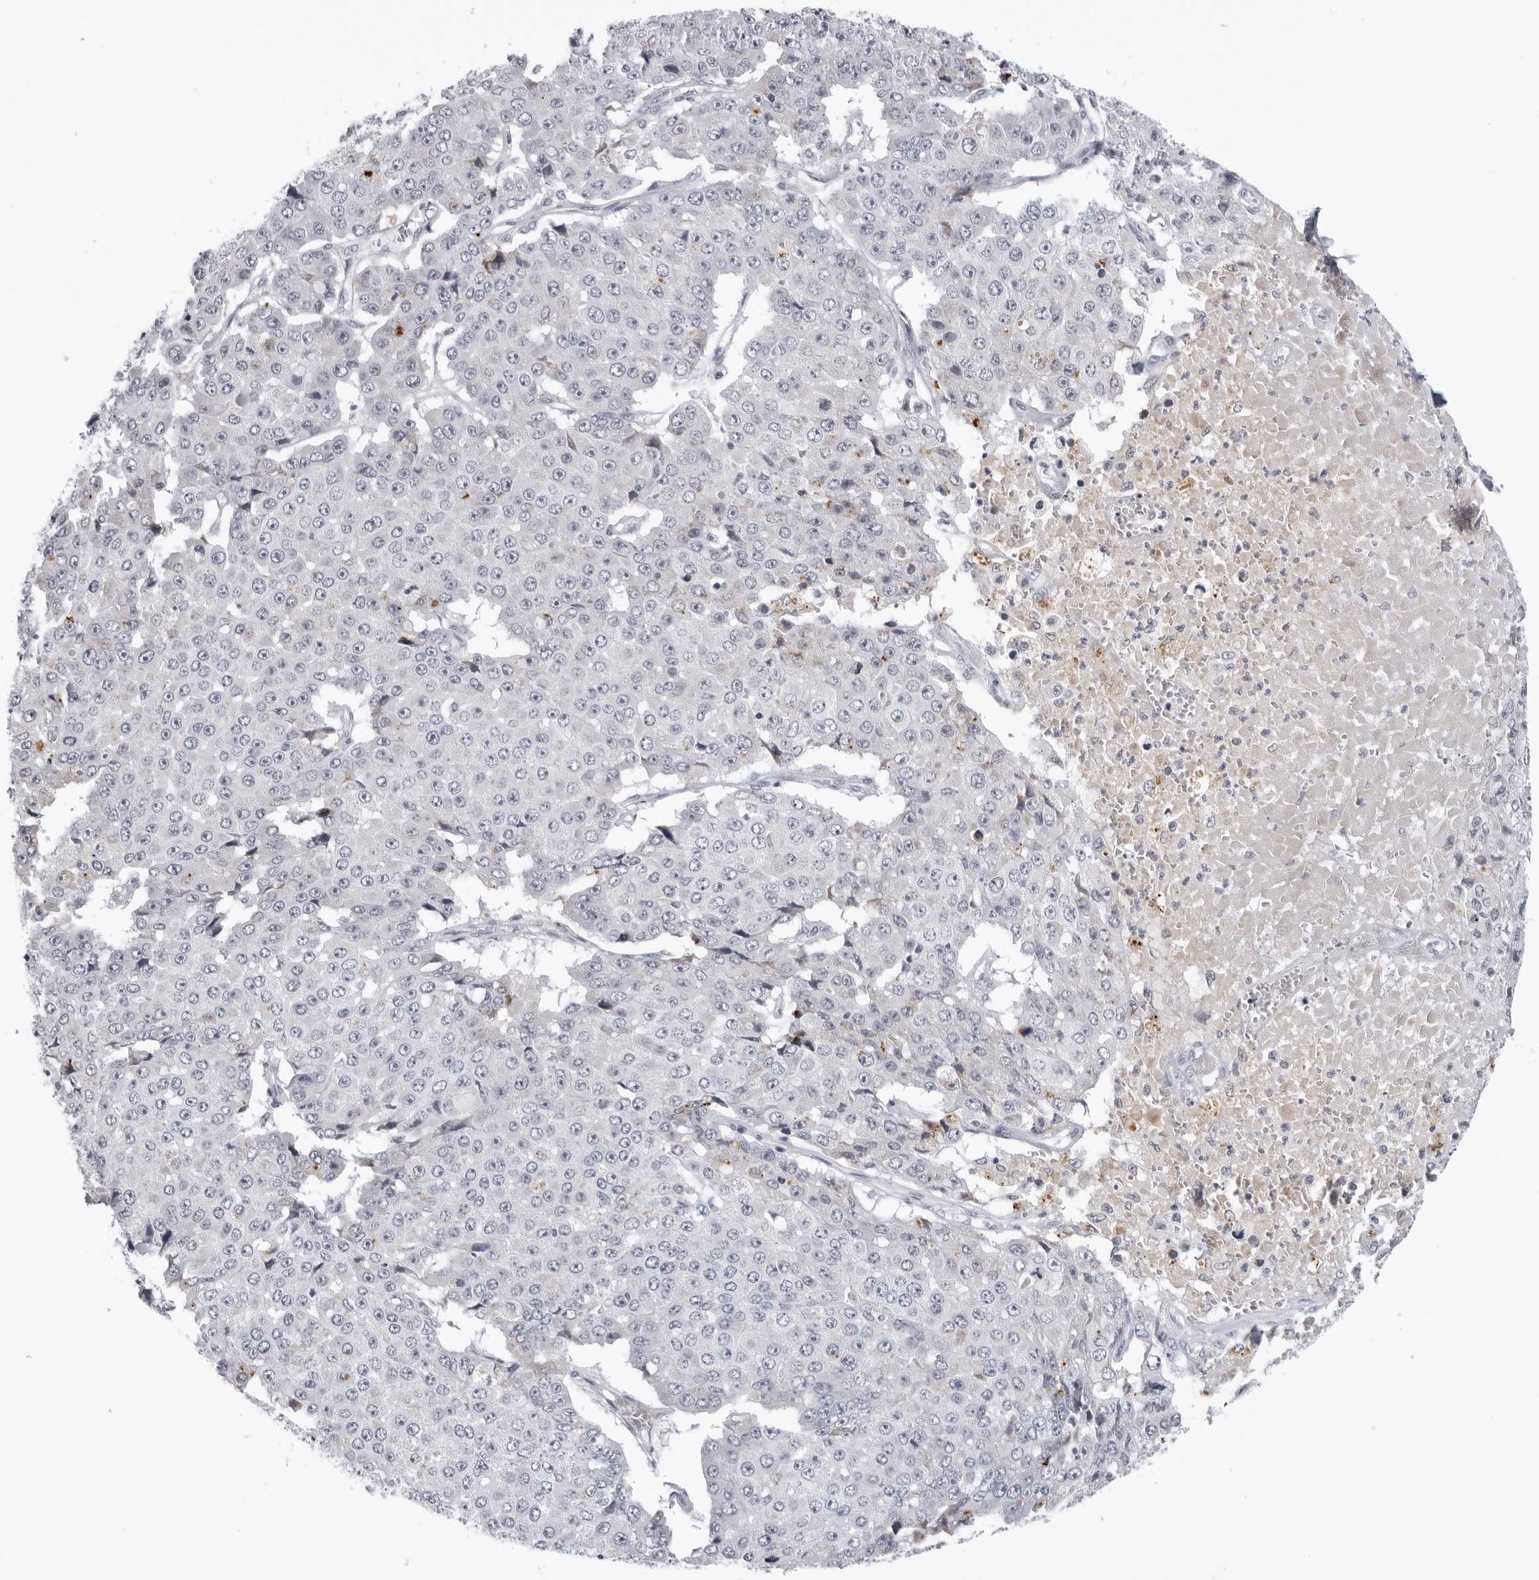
{"staining": {"intensity": "negative", "quantity": "none", "location": "none"}, "tissue": "pancreatic cancer", "cell_type": "Tumor cells", "image_type": "cancer", "snomed": [{"axis": "morphology", "description": "Adenocarcinoma, NOS"}, {"axis": "topography", "description": "Pancreas"}], "caption": "Image shows no significant protein expression in tumor cells of adenocarcinoma (pancreatic).", "gene": "ZNF502", "patient": {"sex": "male", "age": 50}}